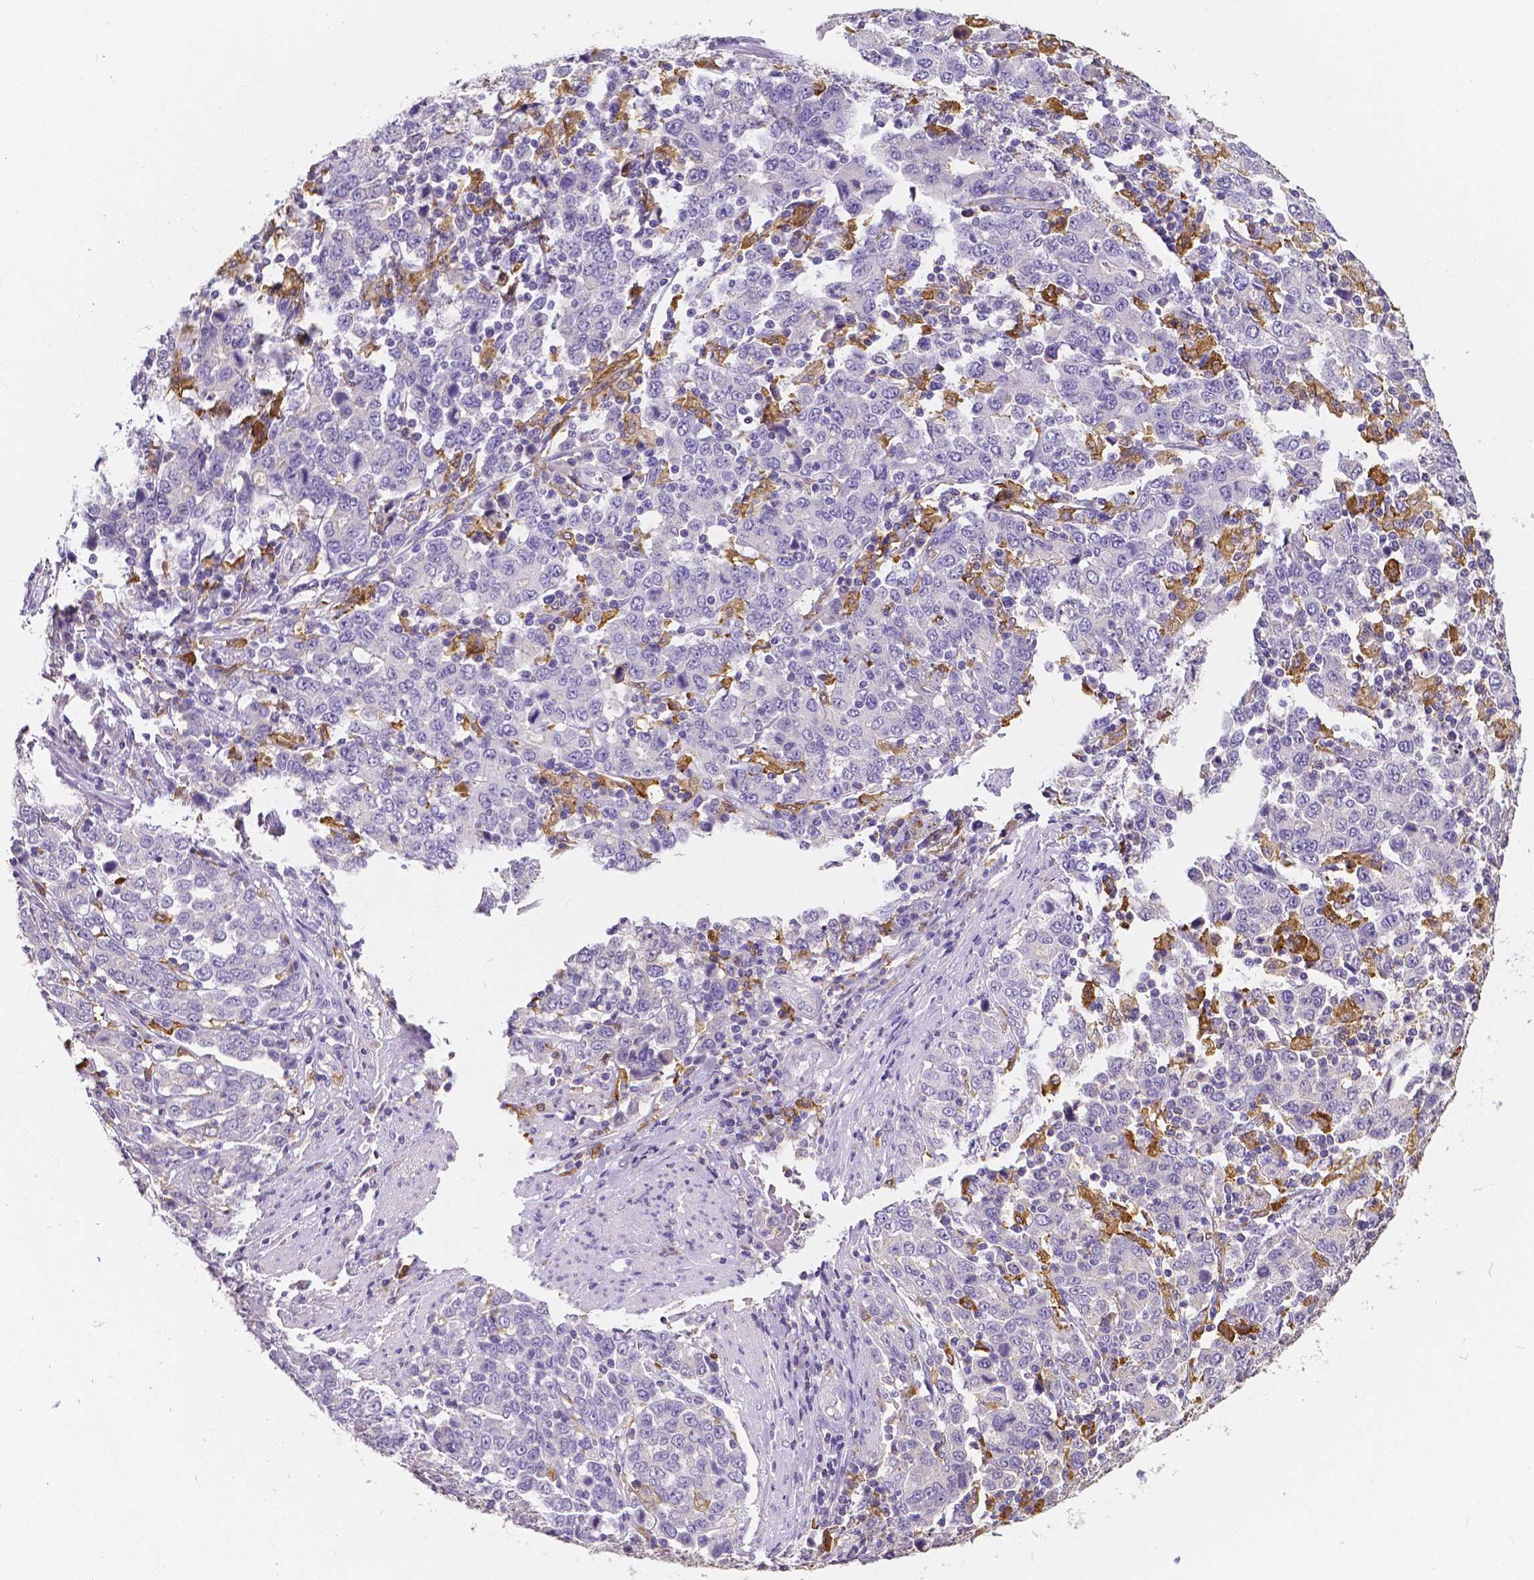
{"staining": {"intensity": "negative", "quantity": "none", "location": "none"}, "tissue": "stomach cancer", "cell_type": "Tumor cells", "image_type": "cancer", "snomed": [{"axis": "morphology", "description": "Adenocarcinoma, NOS"}, {"axis": "topography", "description": "Stomach, upper"}], "caption": "Stomach adenocarcinoma was stained to show a protein in brown. There is no significant positivity in tumor cells.", "gene": "ACP5", "patient": {"sex": "male", "age": 69}}